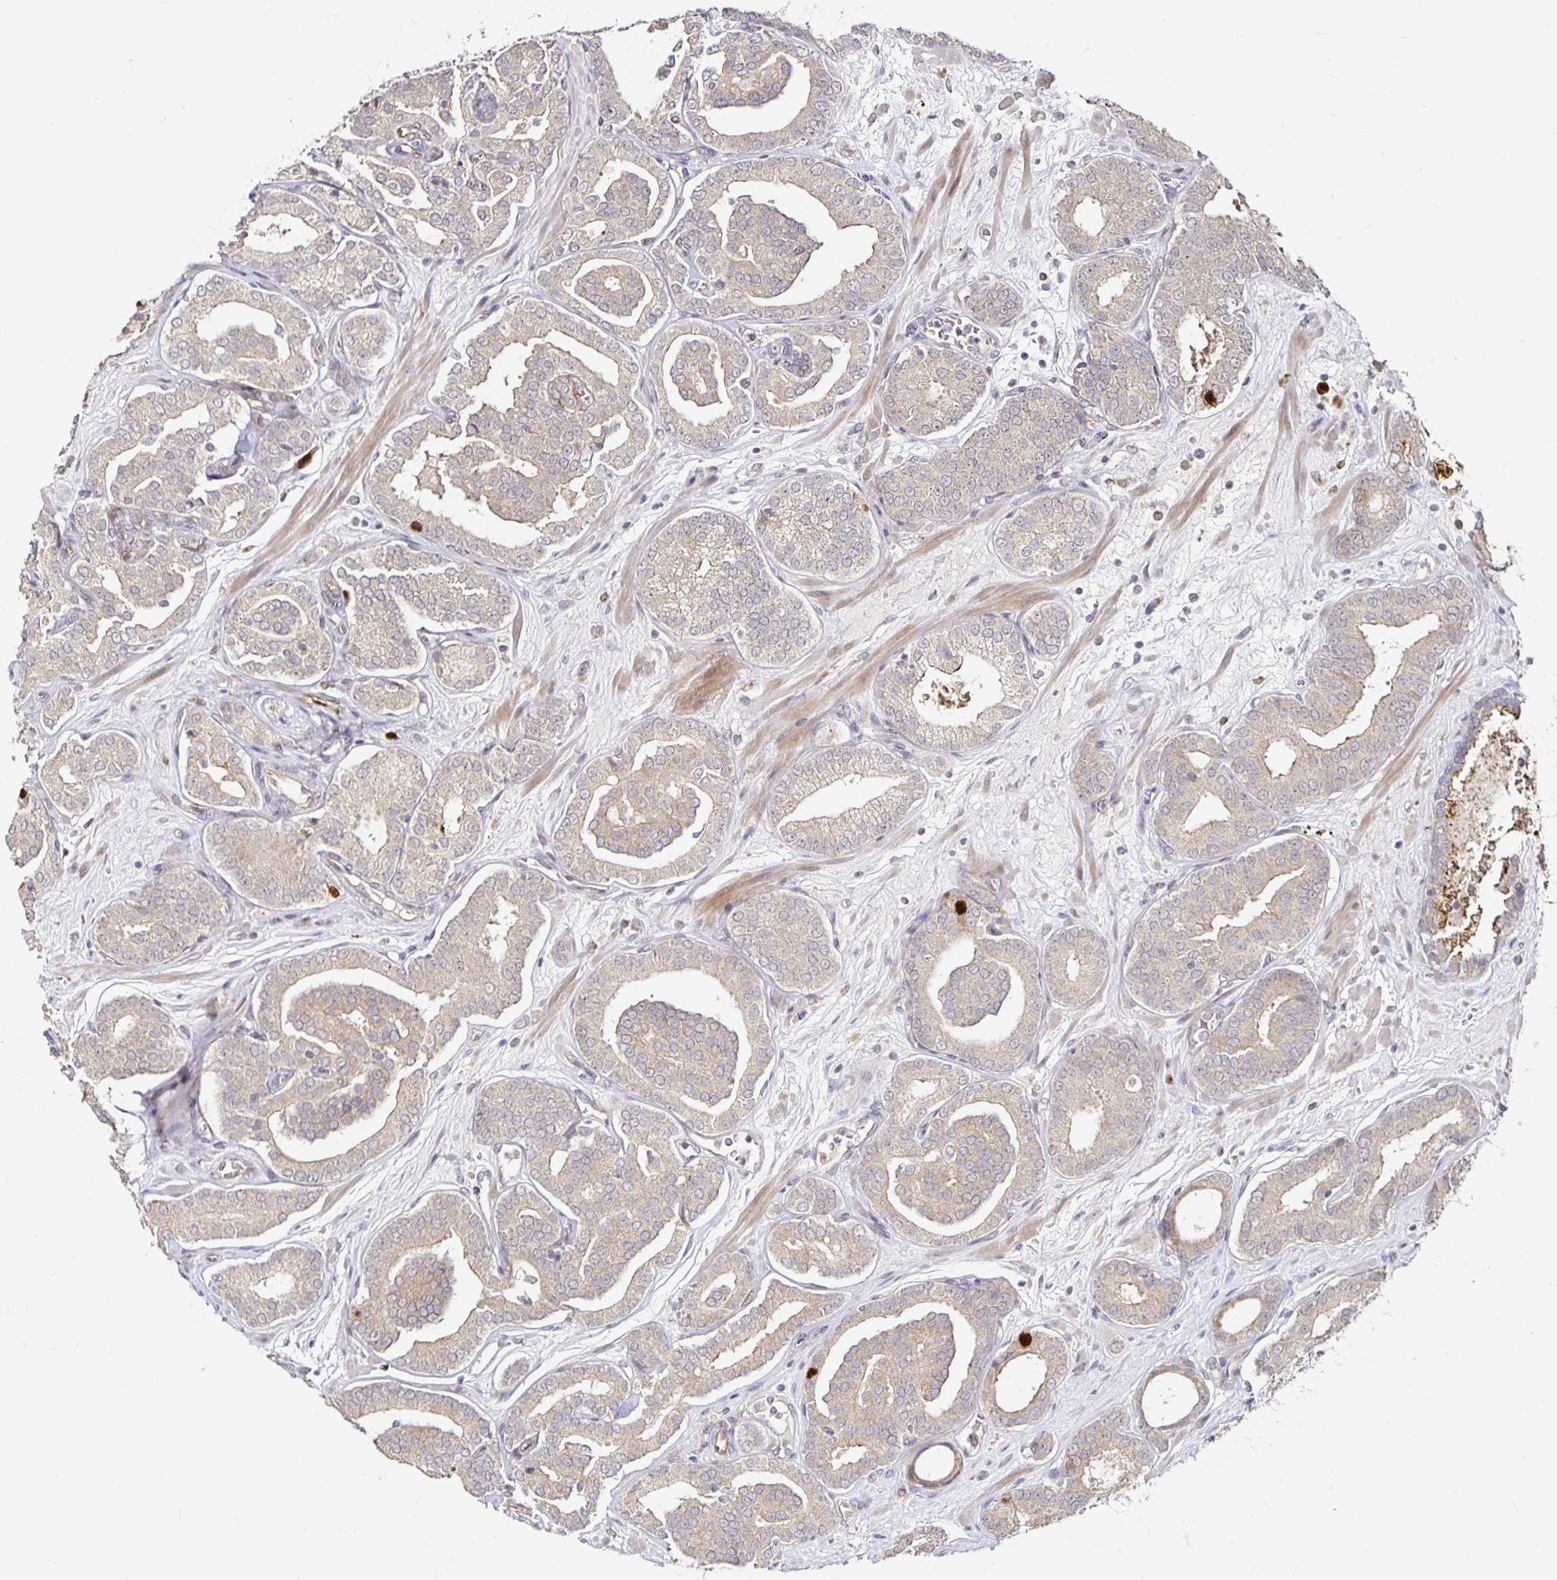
{"staining": {"intensity": "weak", "quantity": "25%-75%", "location": "cytoplasmic/membranous"}, "tissue": "prostate cancer", "cell_type": "Tumor cells", "image_type": "cancer", "snomed": [{"axis": "morphology", "description": "Adenocarcinoma, High grade"}, {"axis": "topography", "description": "Prostate"}], "caption": "This micrograph shows immunohistochemistry staining of prostate cancer, with low weak cytoplasmic/membranous expression in approximately 25%-75% of tumor cells.", "gene": "ANLN", "patient": {"sex": "male", "age": 66}}